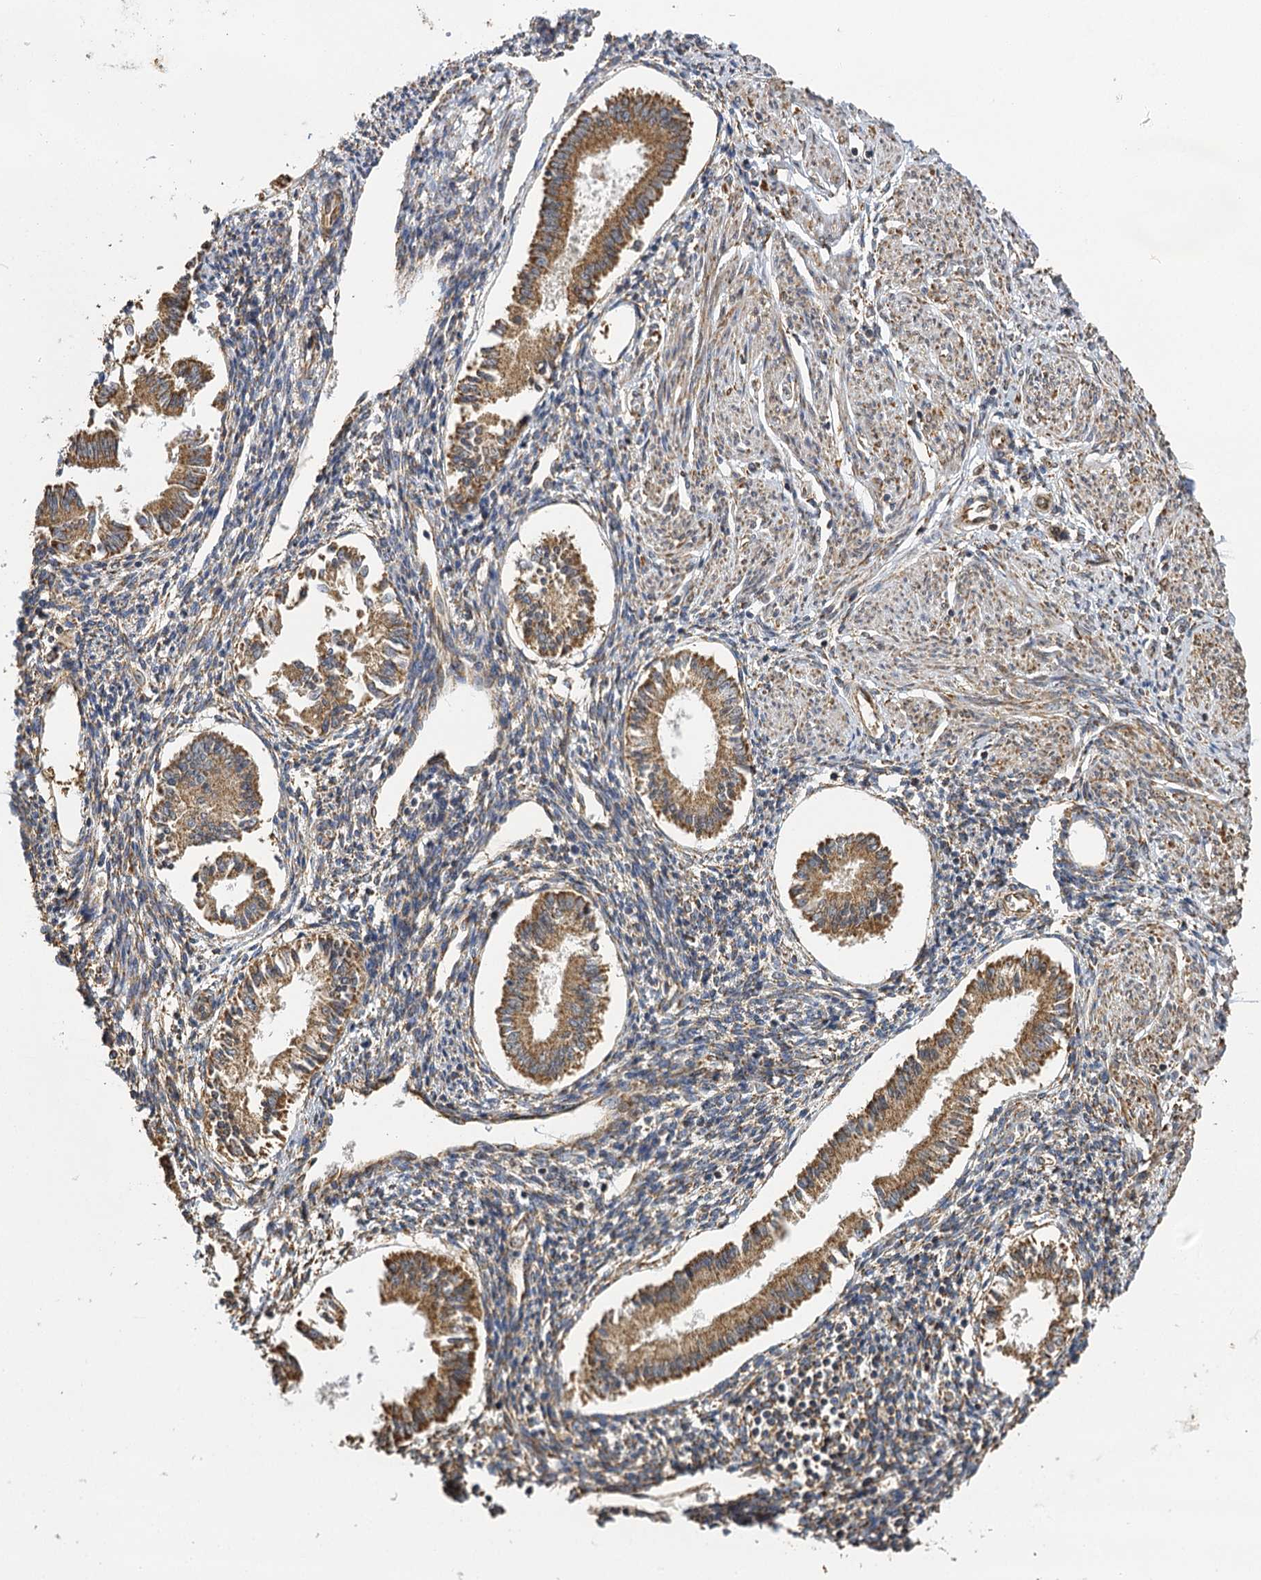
{"staining": {"intensity": "moderate", "quantity": "<25%", "location": "cytoplasmic/membranous"}, "tissue": "endometrium", "cell_type": "Cells in endometrial stroma", "image_type": "normal", "snomed": [{"axis": "morphology", "description": "Normal tissue, NOS"}, {"axis": "topography", "description": "Uterus"}, {"axis": "topography", "description": "Endometrium"}], "caption": "Immunohistochemistry of unremarkable human endometrium demonstrates low levels of moderate cytoplasmic/membranous positivity in approximately <25% of cells in endometrial stroma.", "gene": "IL11RA", "patient": {"sex": "female", "age": 48}}